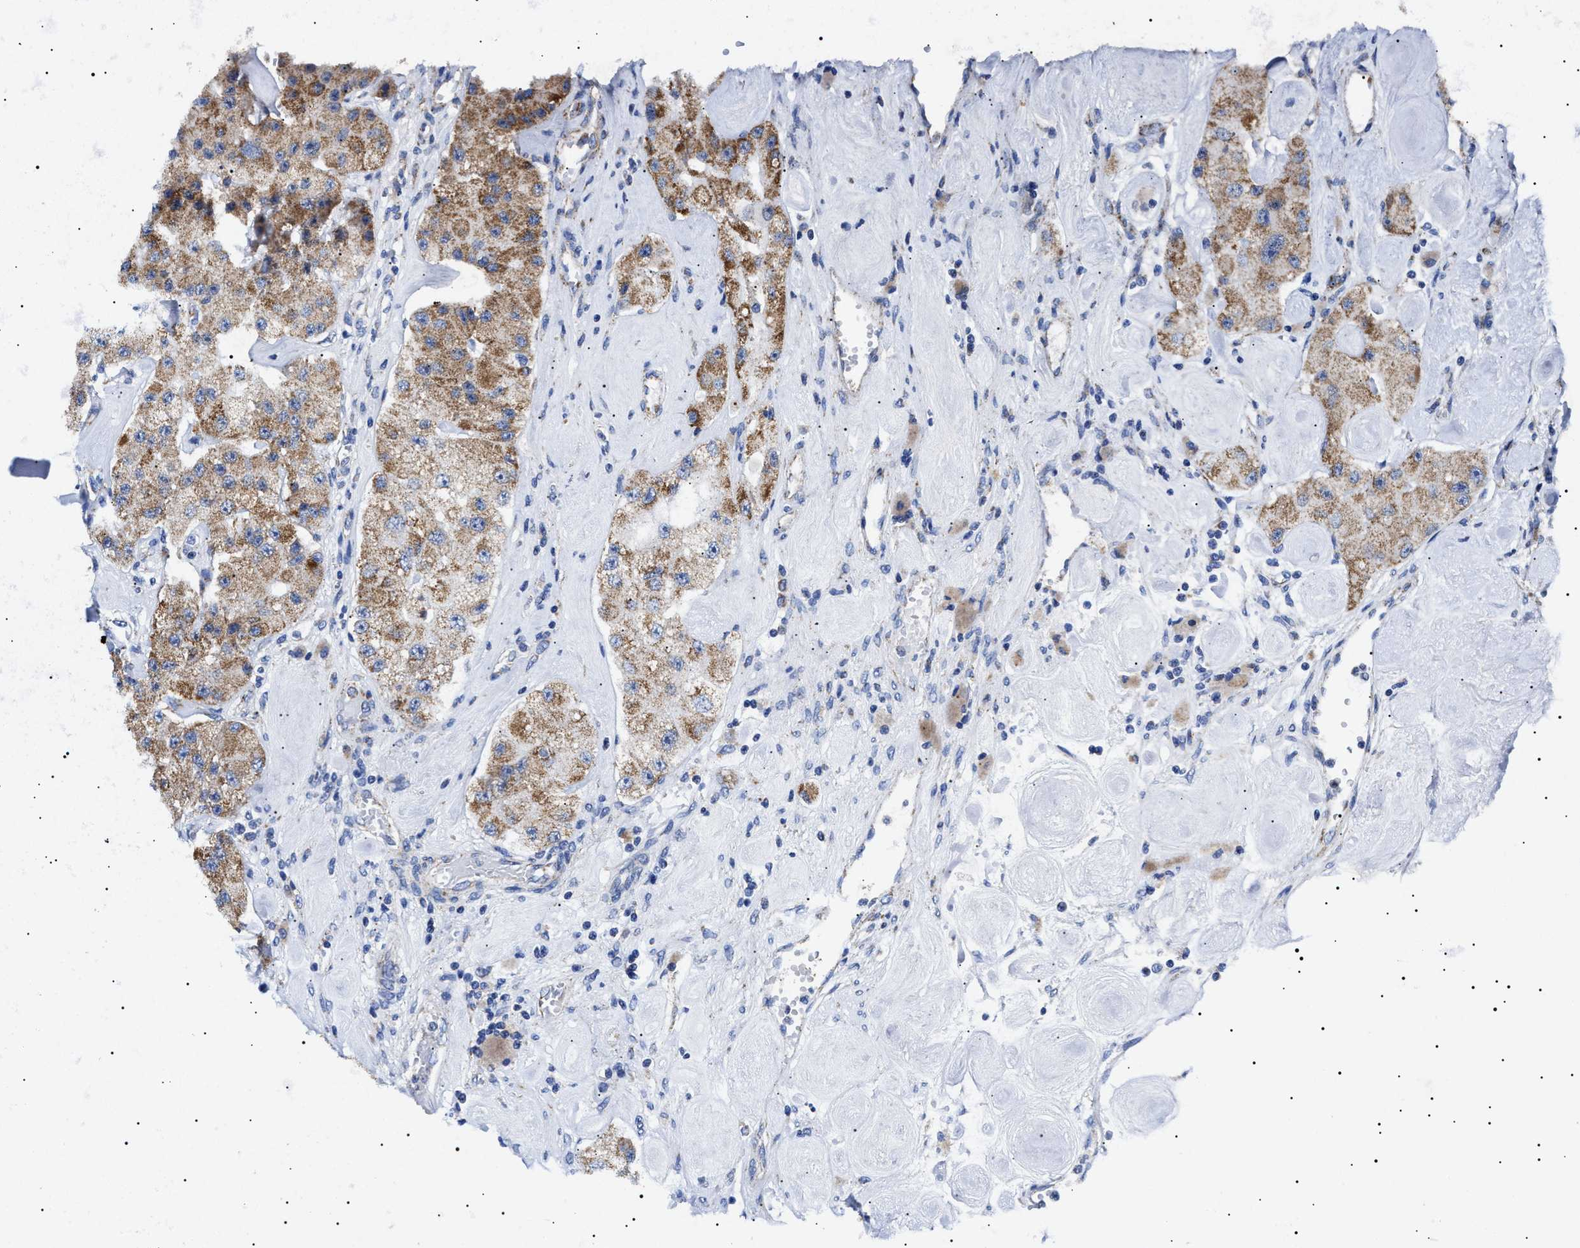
{"staining": {"intensity": "moderate", "quantity": ">75%", "location": "cytoplasmic/membranous"}, "tissue": "carcinoid", "cell_type": "Tumor cells", "image_type": "cancer", "snomed": [{"axis": "morphology", "description": "Carcinoid, malignant, NOS"}, {"axis": "topography", "description": "Pancreas"}], "caption": "Carcinoid stained for a protein (brown) exhibits moderate cytoplasmic/membranous positive positivity in approximately >75% of tumor cells.", "gene": "CHRDL2", "patient": {"sex": "male", "age": 41}}